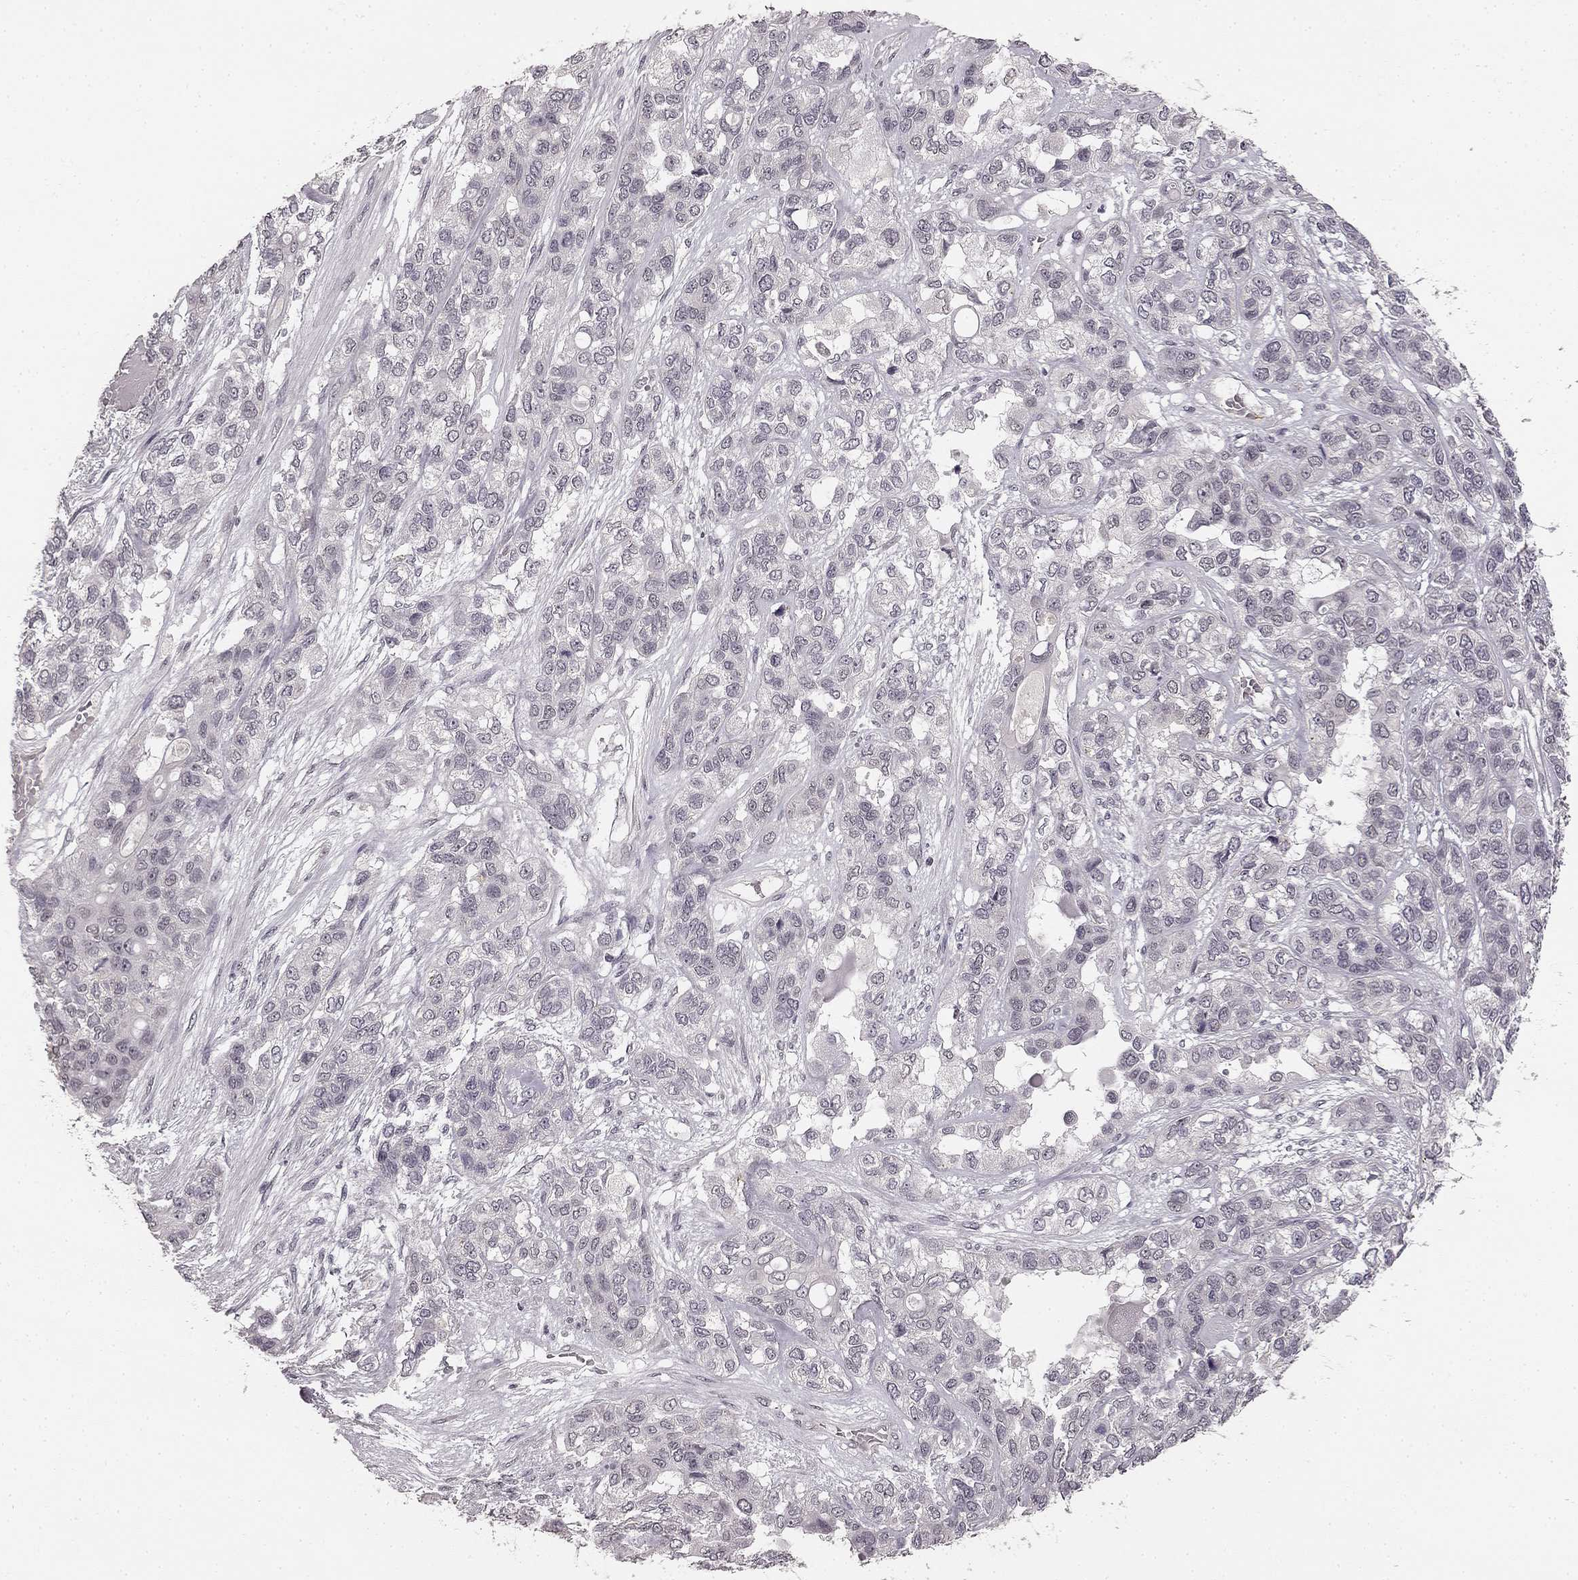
{"staining": {"intensity": "negative", "quantity": "none", "location": "none"}, "tissue": "lung cancer", "cell_type": "Tumor cells", "image_type": "cancer", "snomed": [{"axis": "morphology", "description": "Squamous cell carcinoma, NOS"}, {"axis": "topography", "description": "Lung"}], "caption": "Tumor cells show no significant protein positivity in lung cancer (squamous cell carcinoma). (DAB immunohistochemistry with hematoxylin counter stain).", "gene": "HCN4", "patient": {"sex": "female", "age": 70}}